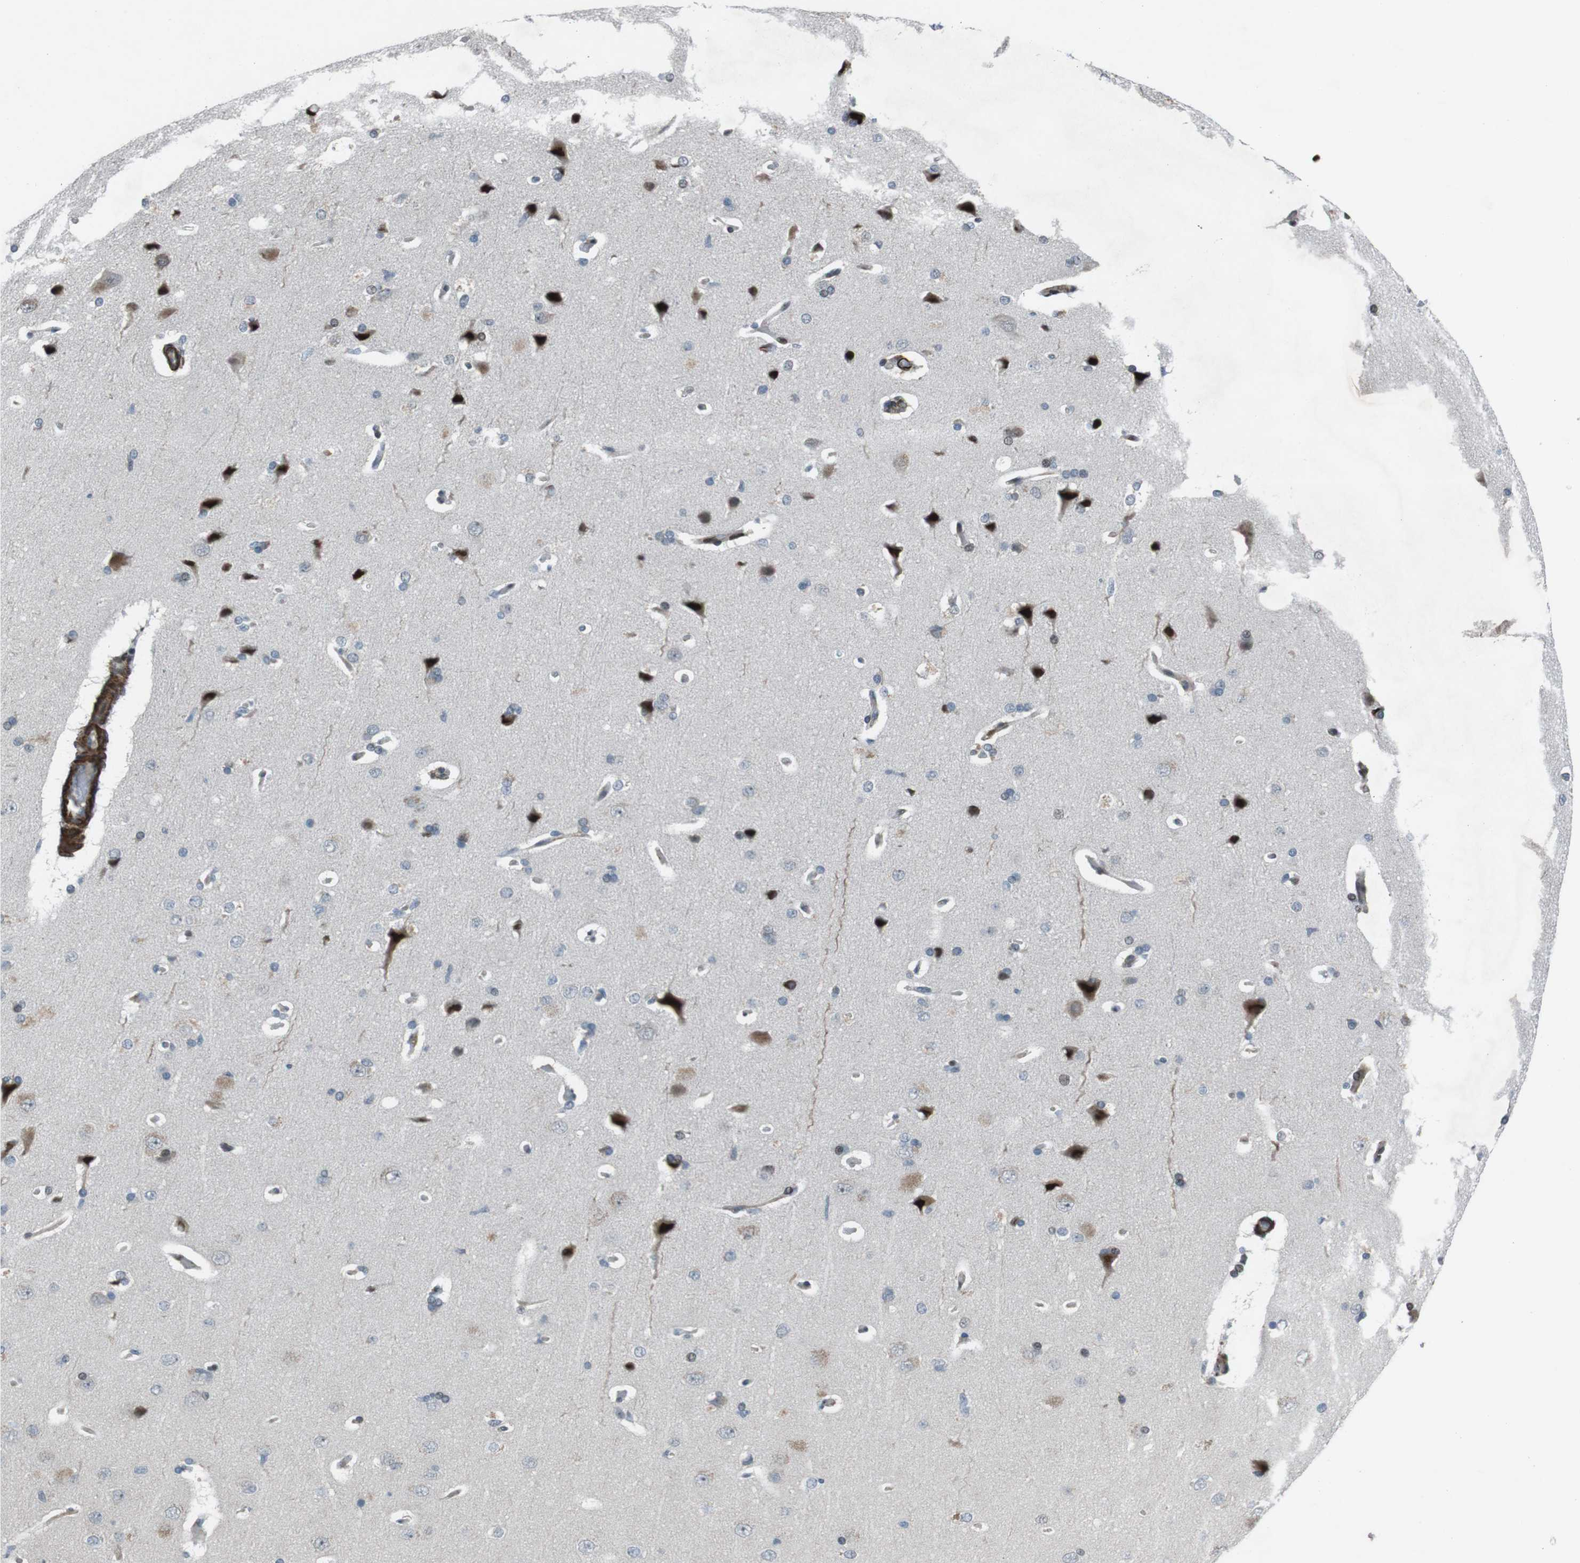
{"staining": {"intensity": "weak", "quantity": "25%-75%", "location": "cytoplasmic/membranous"}, "tissue": "cerebral cortex", "cell_type": "Endothelial cells", "image_type": "normal", "snomed": [{"axis": "morphology", "description": "Normal tissue, NOS"}, {"axis": "topography", "description": "Cerebral cortex"}], "caption": "Immunohistochemistry (IHC) staining of benign cerebral cortex, which exhibits low levels of weak cytoplasmic/membranous positivity in approximately 25%-75% of endothelial cells indicating weak cytoplasmic/membranous protein positivity. The staining was performed using DAB (3,3'-diaminobenzidine) (brown) for protein detection and nuclei were counterstained in hematoxylin (blue).", "gene": "PBRM1", "patient": {"sex": "male", "age": 62}}